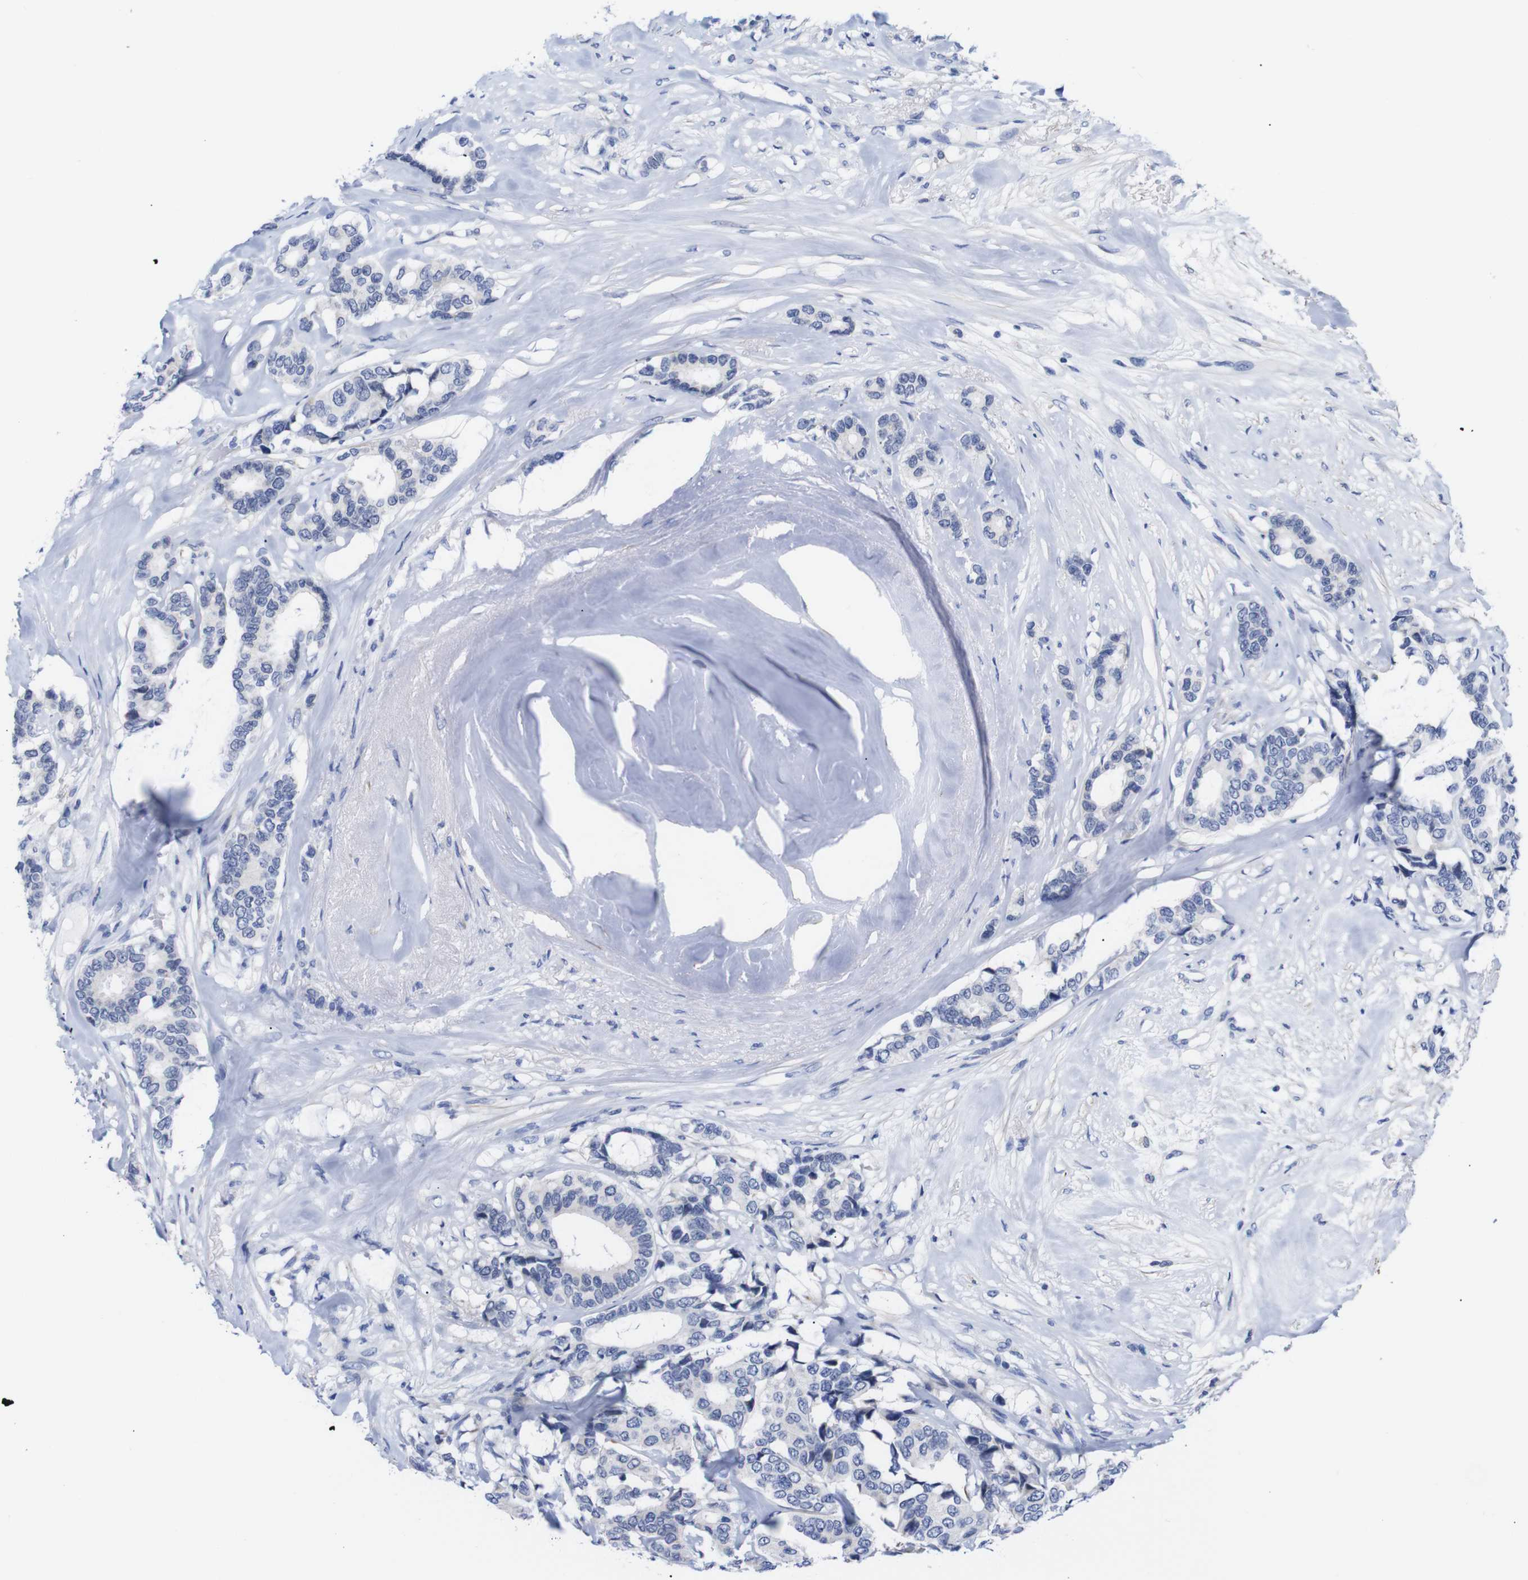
{"staining": {"intensity": "negative", "quantity": "none", "location": "none"}, "tissue": "breast cancer", "cell_type": "Tumor cells", "image_type": "cancer", "snomed": [{"axis": "morphology", "description": "Duct carcinoma"}, {"axis": "topography", "description": "Breast"}], "caption": "A histopathology image of infiltrating ductal carcinoma (breast) stained for a protein reveals no brown staining in tumor cells.", "gene": "LRRC55", "patient": {"sex": "female", "age": 87}}